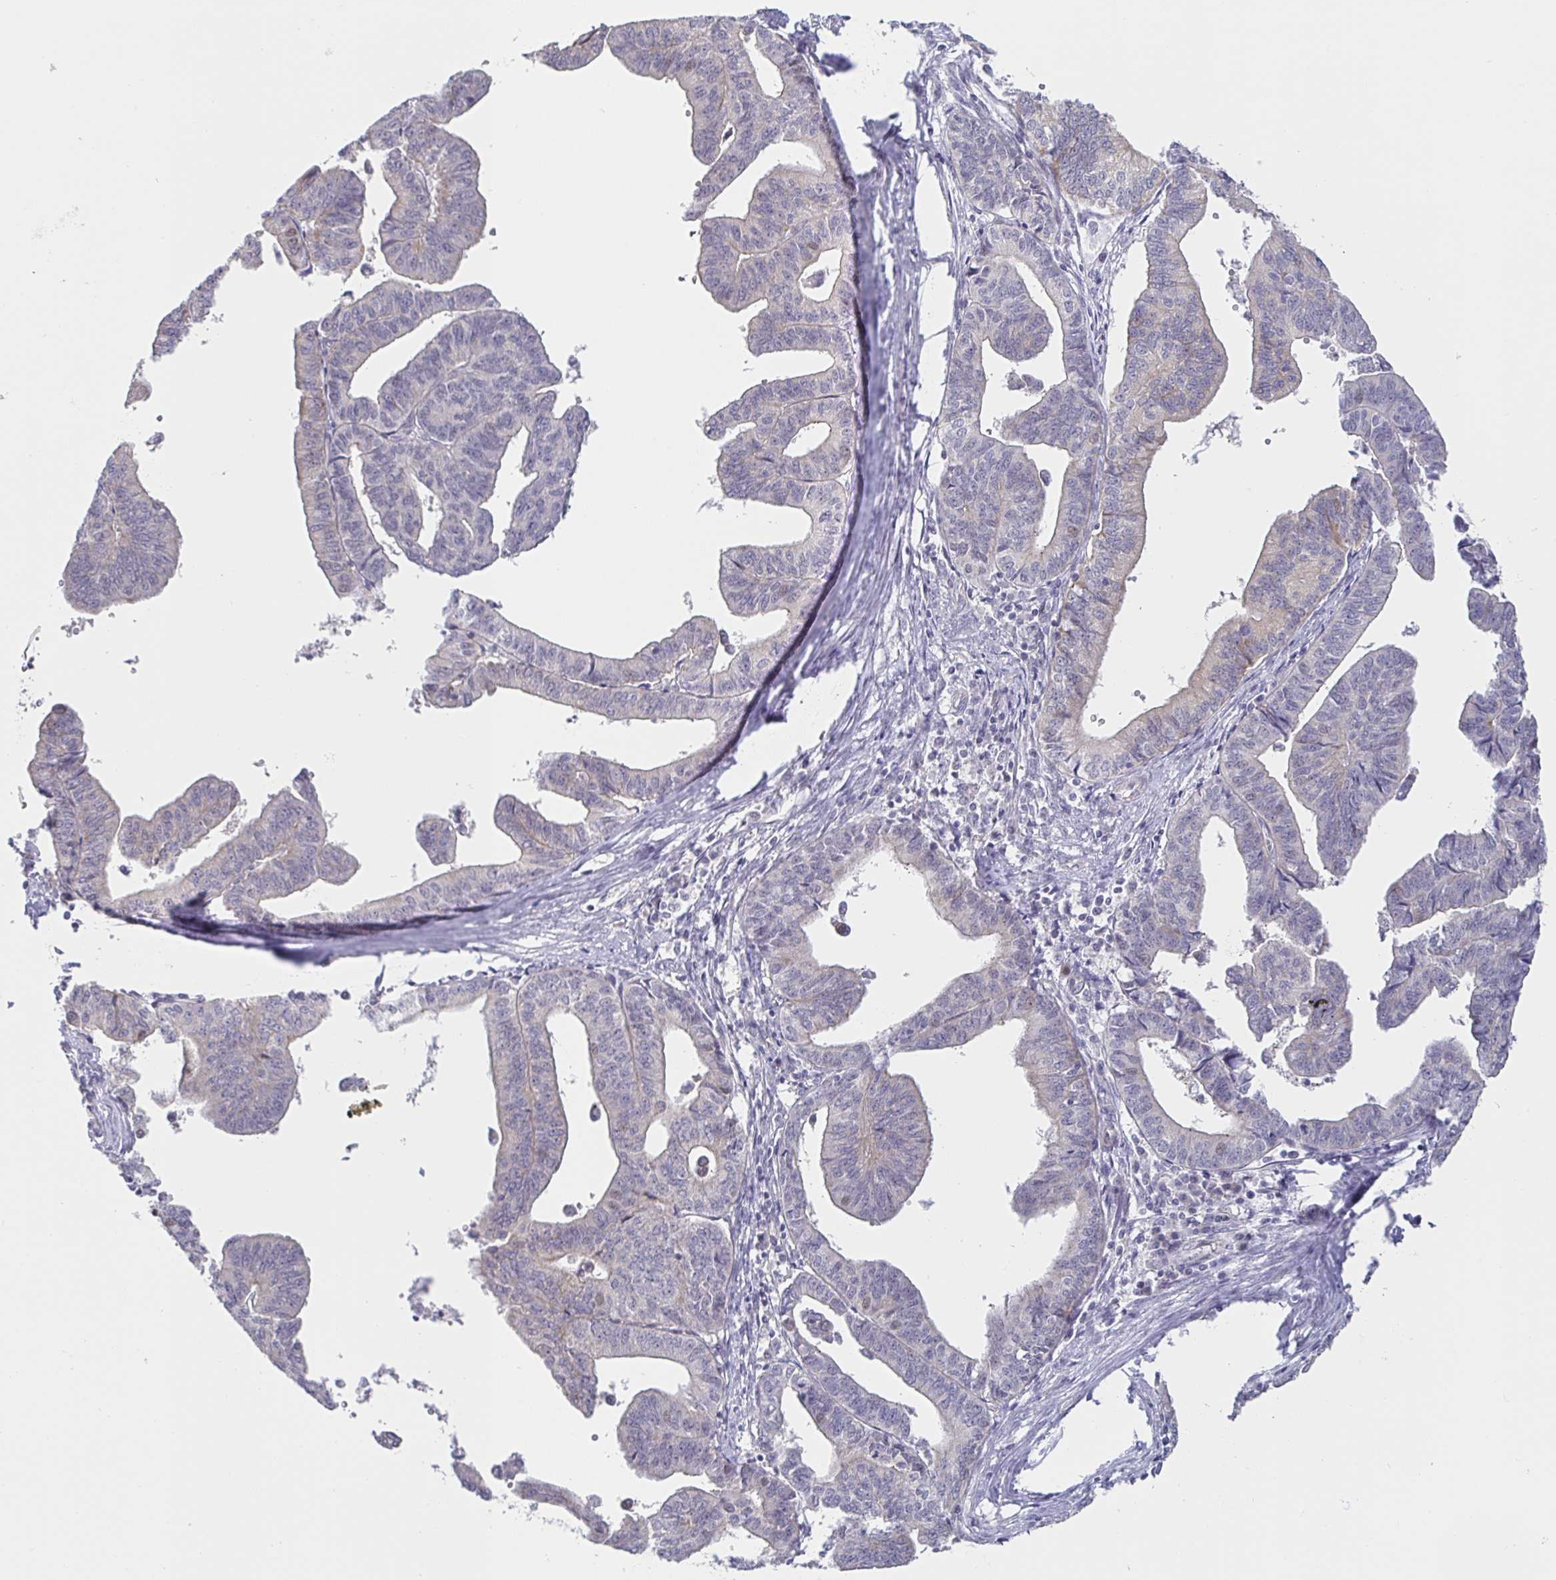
{"staining": {"intensity": "negative", "quantity": "none", "location": "none"}, "tissue": "endometrial cancer", "cell_type": "Tumor cells", "image_type": "cancer", "snomed": [{"axis": "morphology", "description": "Adenocarcinoma, NOS"}, {"axis": "topography", "description": "Endometrium"}], "caption": "Adenocarcinoma (endometrial) was stained to show a protein in brown. There is no significant positivity in tumor cells.", "gene": "CIT", "patient": {"sex": "female", "age": 65}}